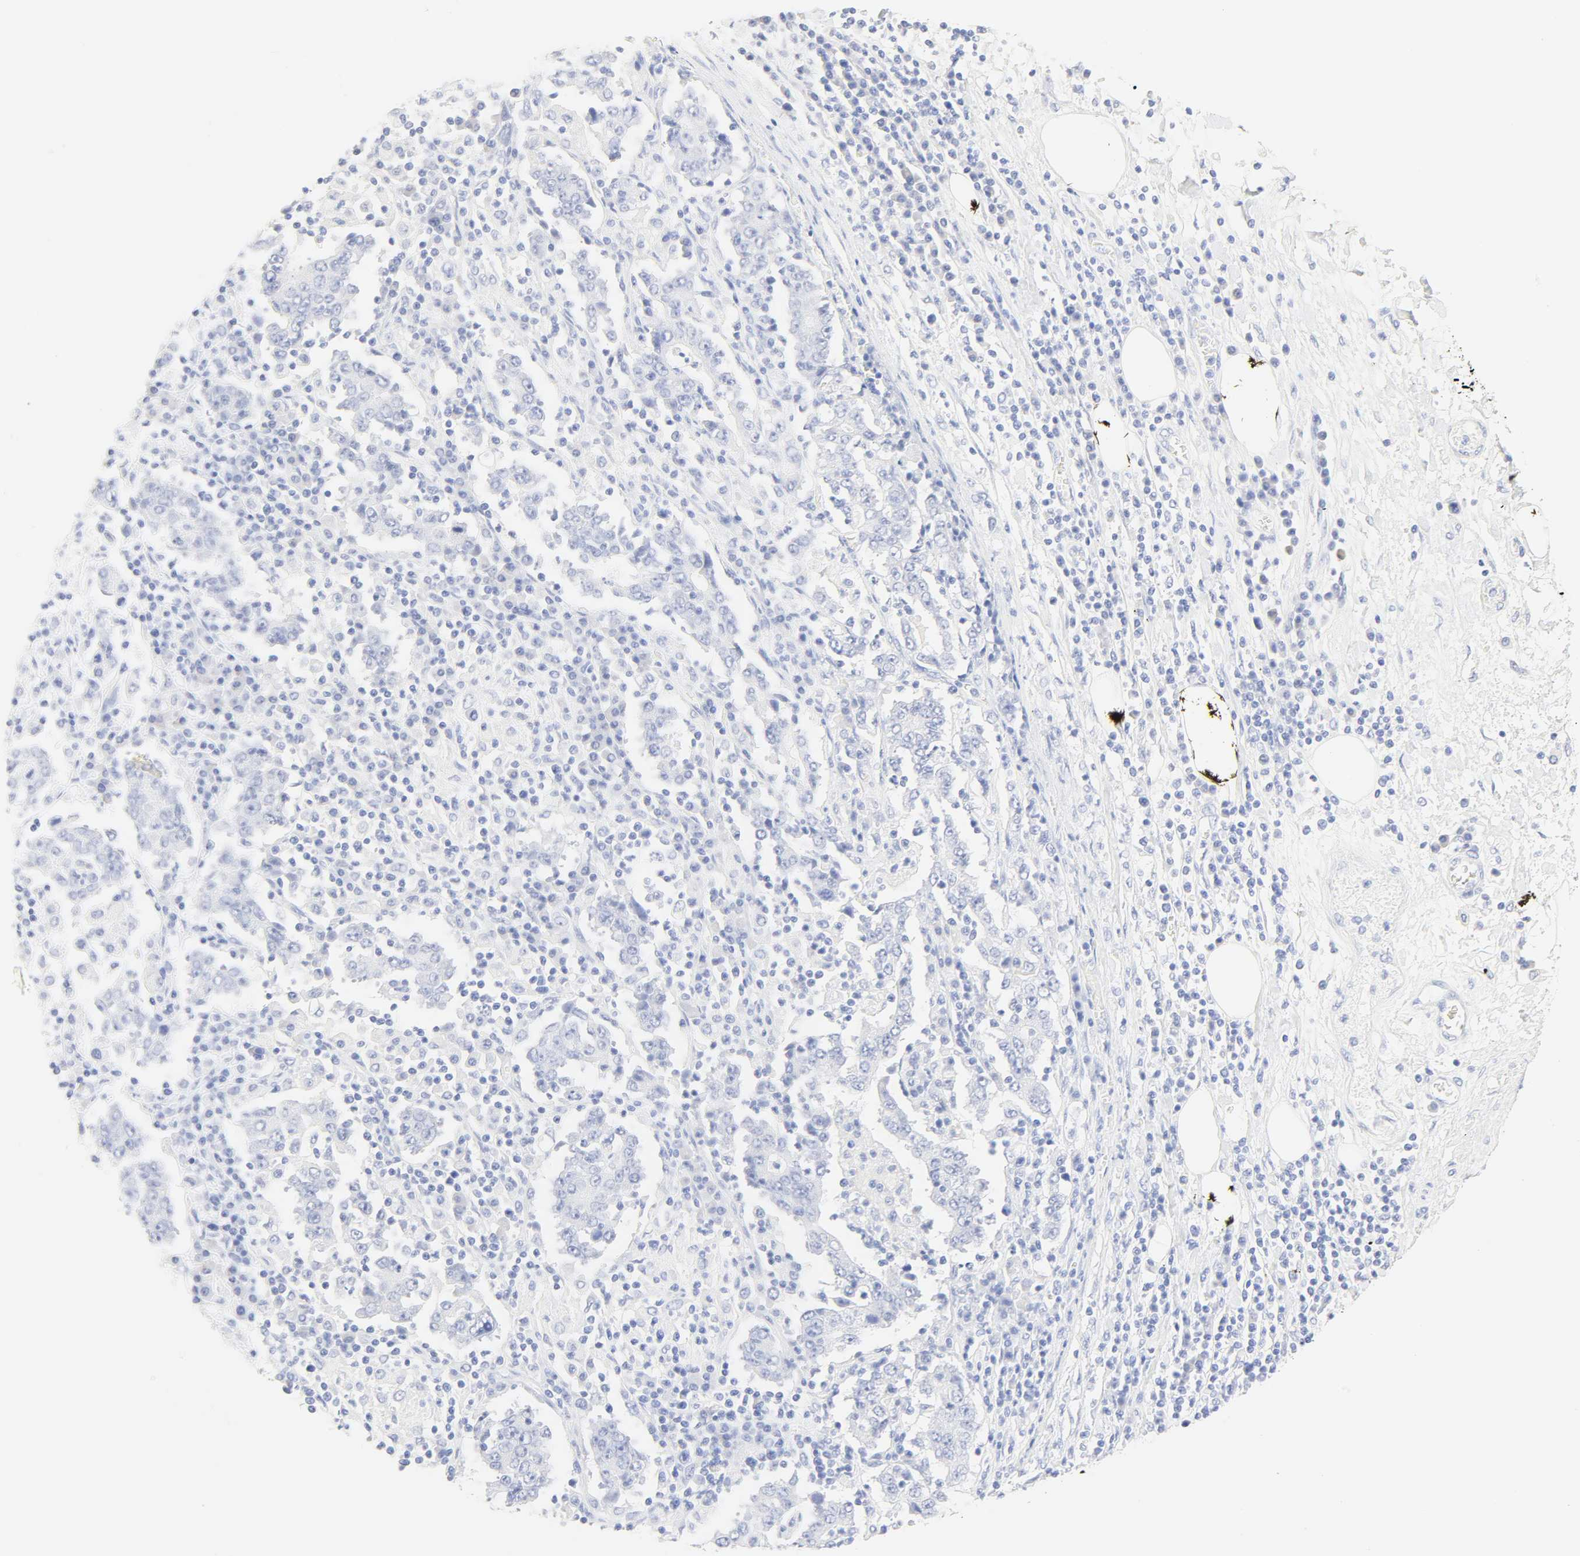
{"staining": {"intensity": "weak", "quantity": "<25%", "location": "cytoplasmic/membranous"}, "tissue": "stomach cancer", "cell_type": "Tumor cells", "image_type": "cancer", "snomed": [{"axis": "morphology", "description": "Normal tissue, NOS"}, {"axis": "morphology", "description": "Adenocarcinoma, NOS"}, {"axis": "topography", "description": "Stomach, upper"}, {"axis": "topography", "description": "Stomach"}], "caption": "This micrograph is of adenocarcinoma (stomach) stained with immunohistochemistry to label a protein in brown with the nuclei are counter-stained blue. There is no expression in tumor cells.", "gene": "SLCO1B3", "patient": {"sex": "male", "age": 59}}